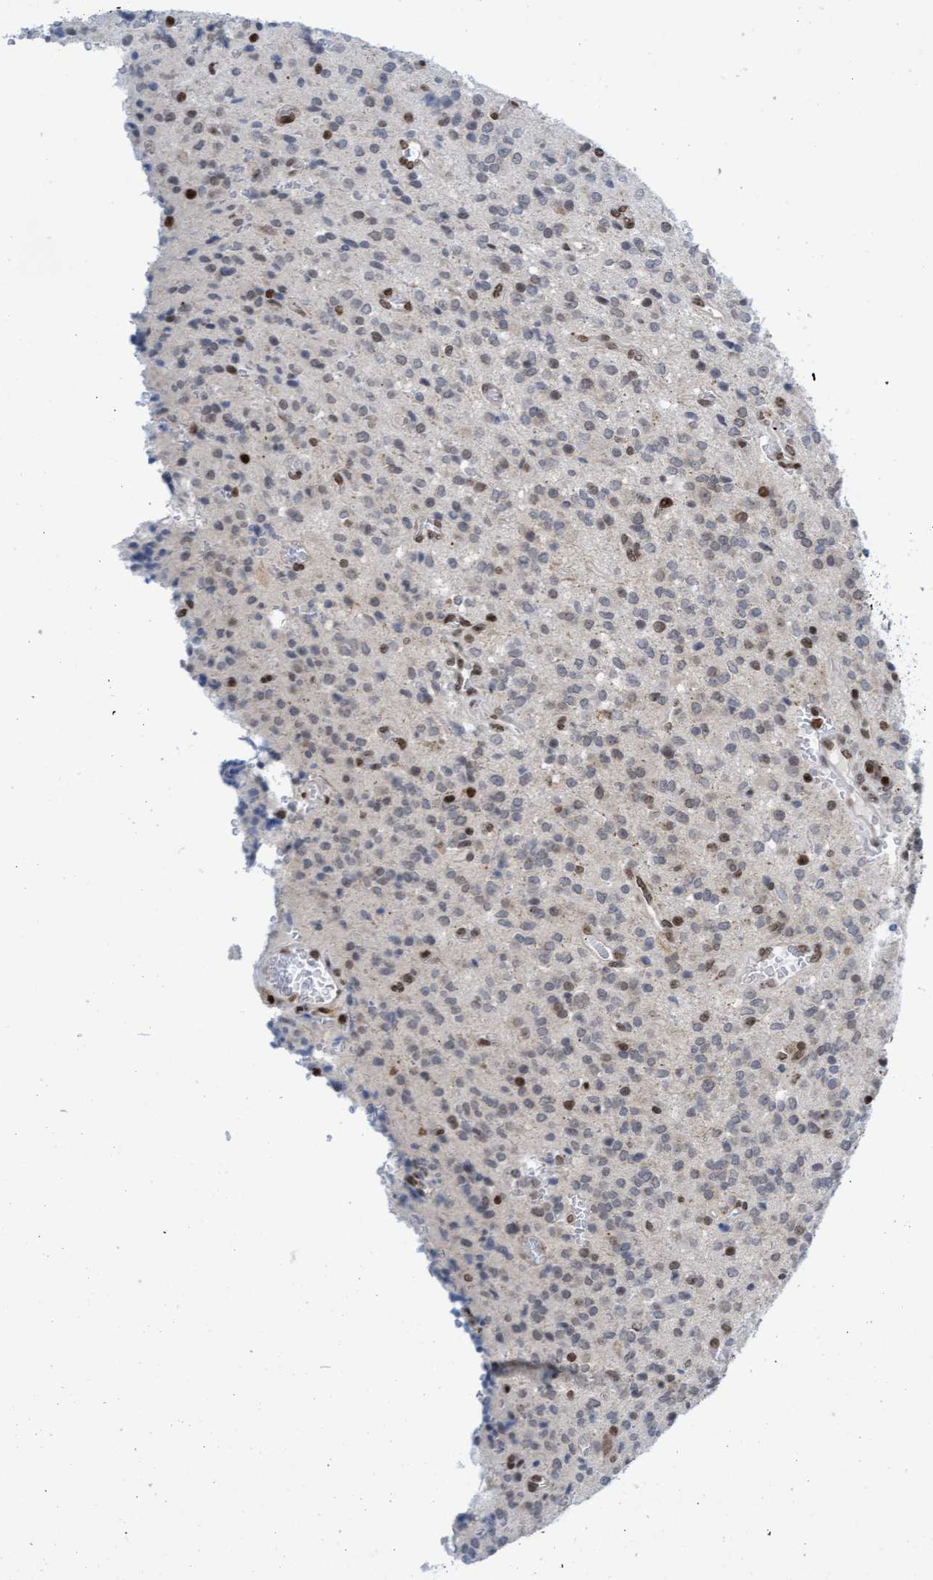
{"staining": {"intensity": "moderate", "quantity": "<25%", "location": "nuclear"}, "tissue": "glioma", "cell_type": "Tumor cells", "image_type": "cancer", "snomed": [{"axis": "morphology", "description": "Glioma, malignant, High grade"}, {"axis": "topography", "description": "Brain"}], "caption": "This is an image of immunohistochemistry staining of malignant glioma (high-grade), which shows moderate expression in the nuclear of tumor cells.", "gene": "GLRX2", "patient": {"sex": "male", "age": 34}}